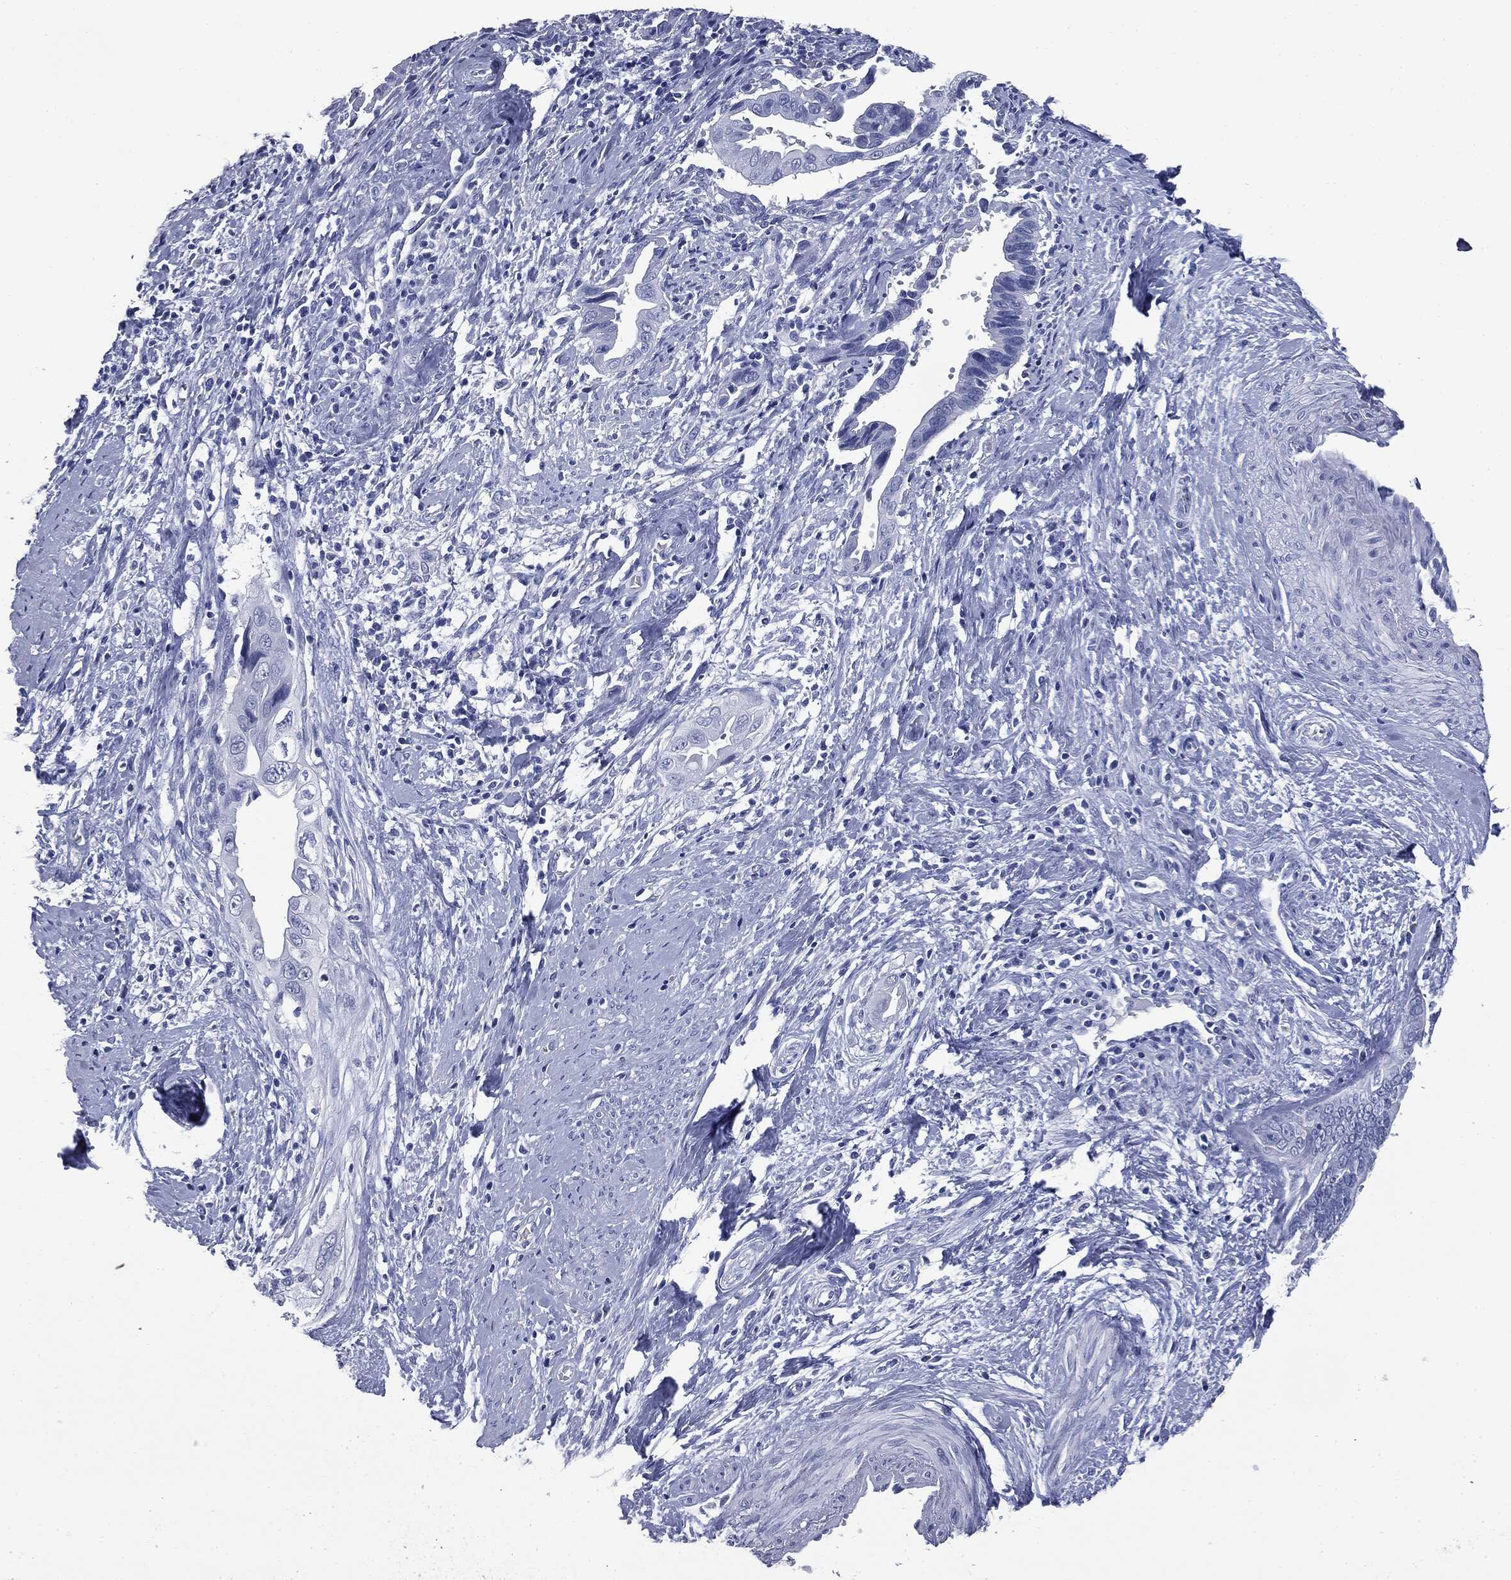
{"staining": {"intensity": "negative", "quantity": "none", "location": "none"}, "tissue": "cervical cancer", "cell_type": "Tumor cells", "image_type": "cancer", "snomed": [{"axis": "morphology", "description": "Adenocarcinoma, NOS"}, {"axis": "topography", "description": "Cervix"}], "caption": "Tumor cells show no significant expression in cervical adenocarcinoma. (Stains: DAB immunohistochemistry (IHC) with hematoxylin counter stain, Microscopy: brightfield microscopy at high magnification).", "gene": "ATP2A1", "patient": {"sex": "female", "age": 42}}